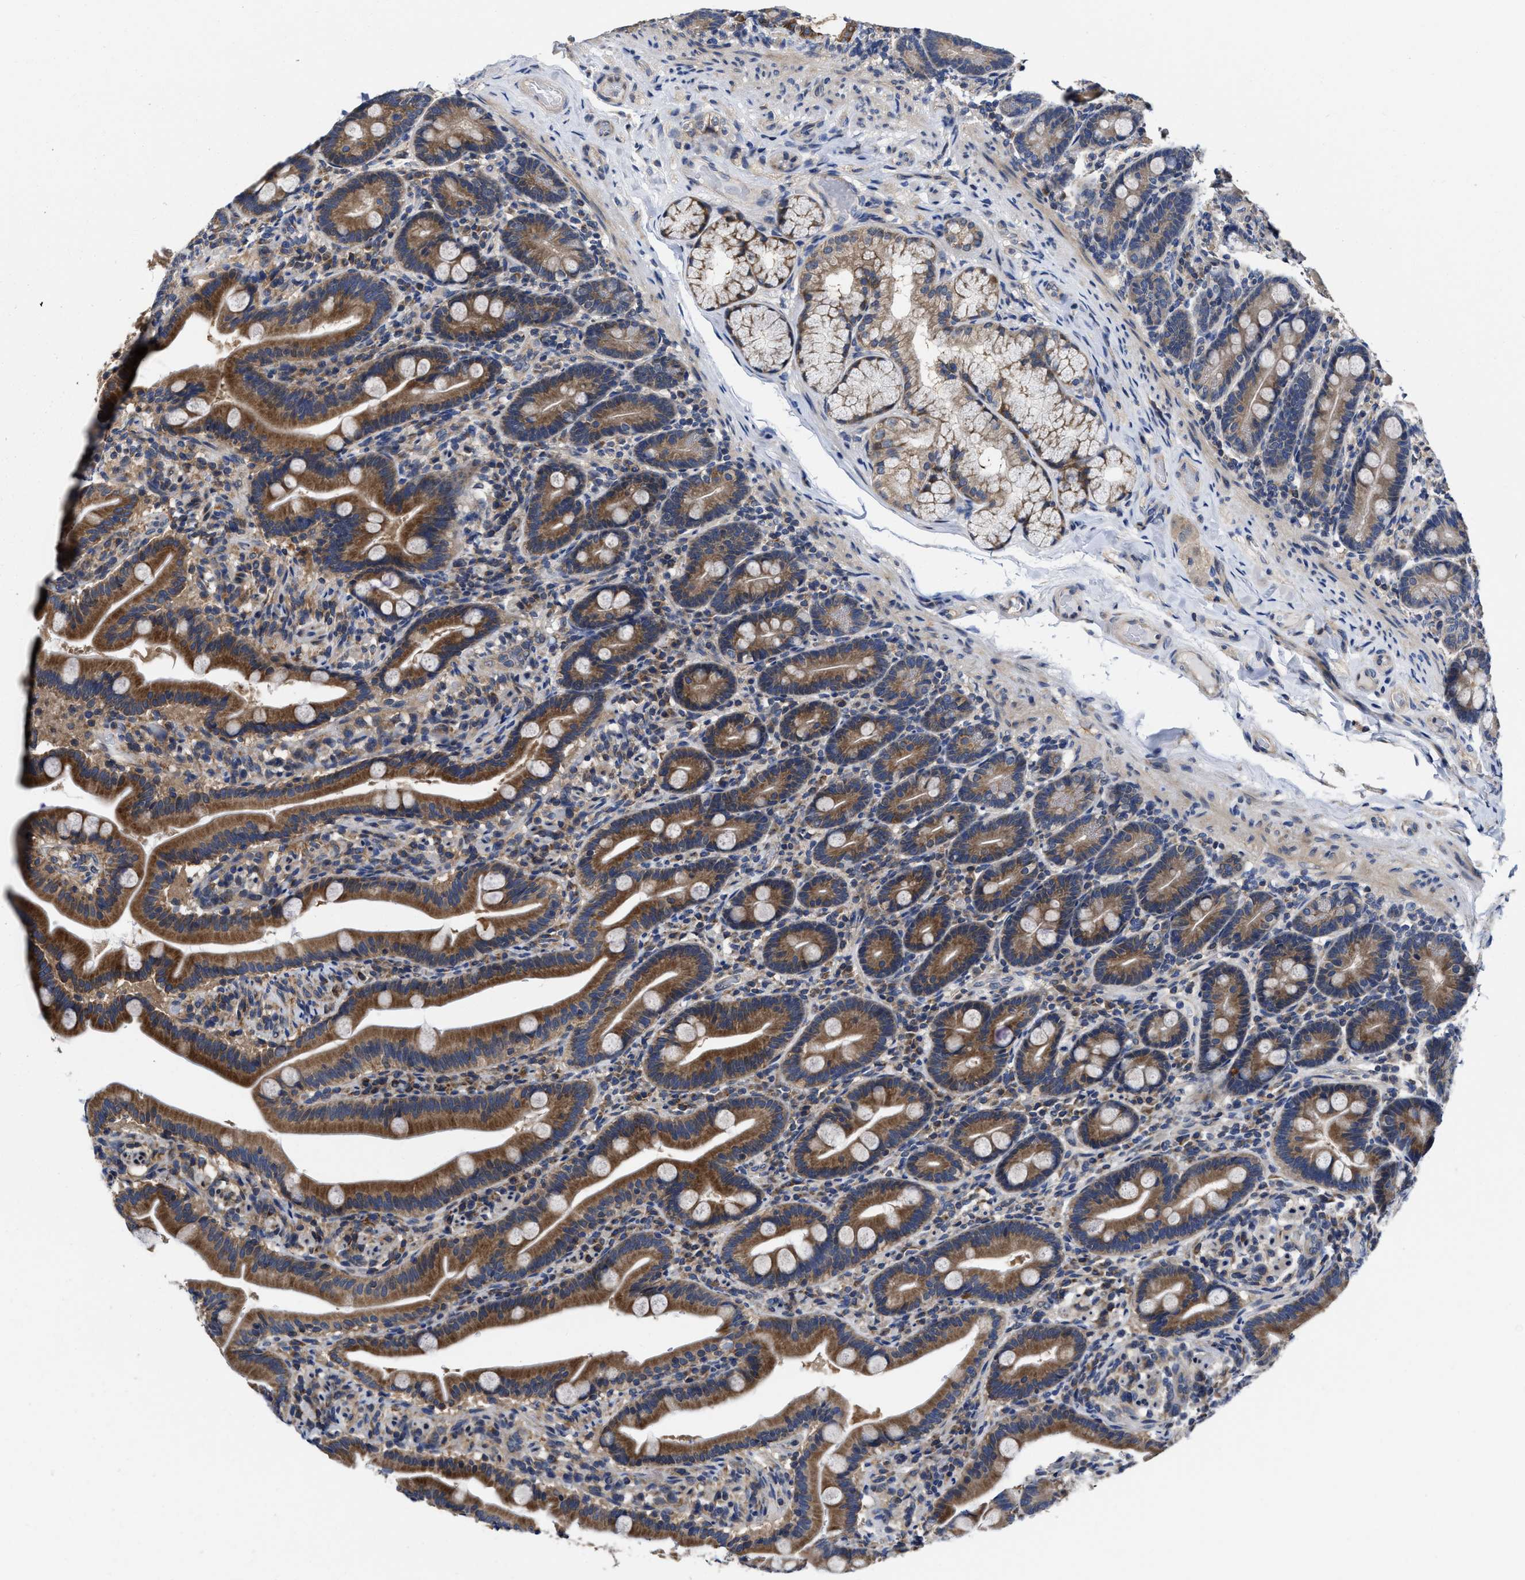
{"staining": {"intensity": "strong", "quantity": ">75%", "location": "cytoplasmic/membranous"}, "tissue": "duodenum", "cell_type": "Glandular cells", "image_type": "normal", "snomed": [{"axis": "morphology", "description": "Normal tissue, NOS"}, {"axis": "topography", "description": "Duodenum"}], "caption": "A brown stain highlights strong cytoplasmic/membranous positivity of a protein in glandular cells of normal duodenum. Using DAB (brown) and hematoxylin (blue) stains, captured at high magnification using brightfield microscopy.", "gene": "TRAF6", "patient": {"sex": "male", "age": 54}}